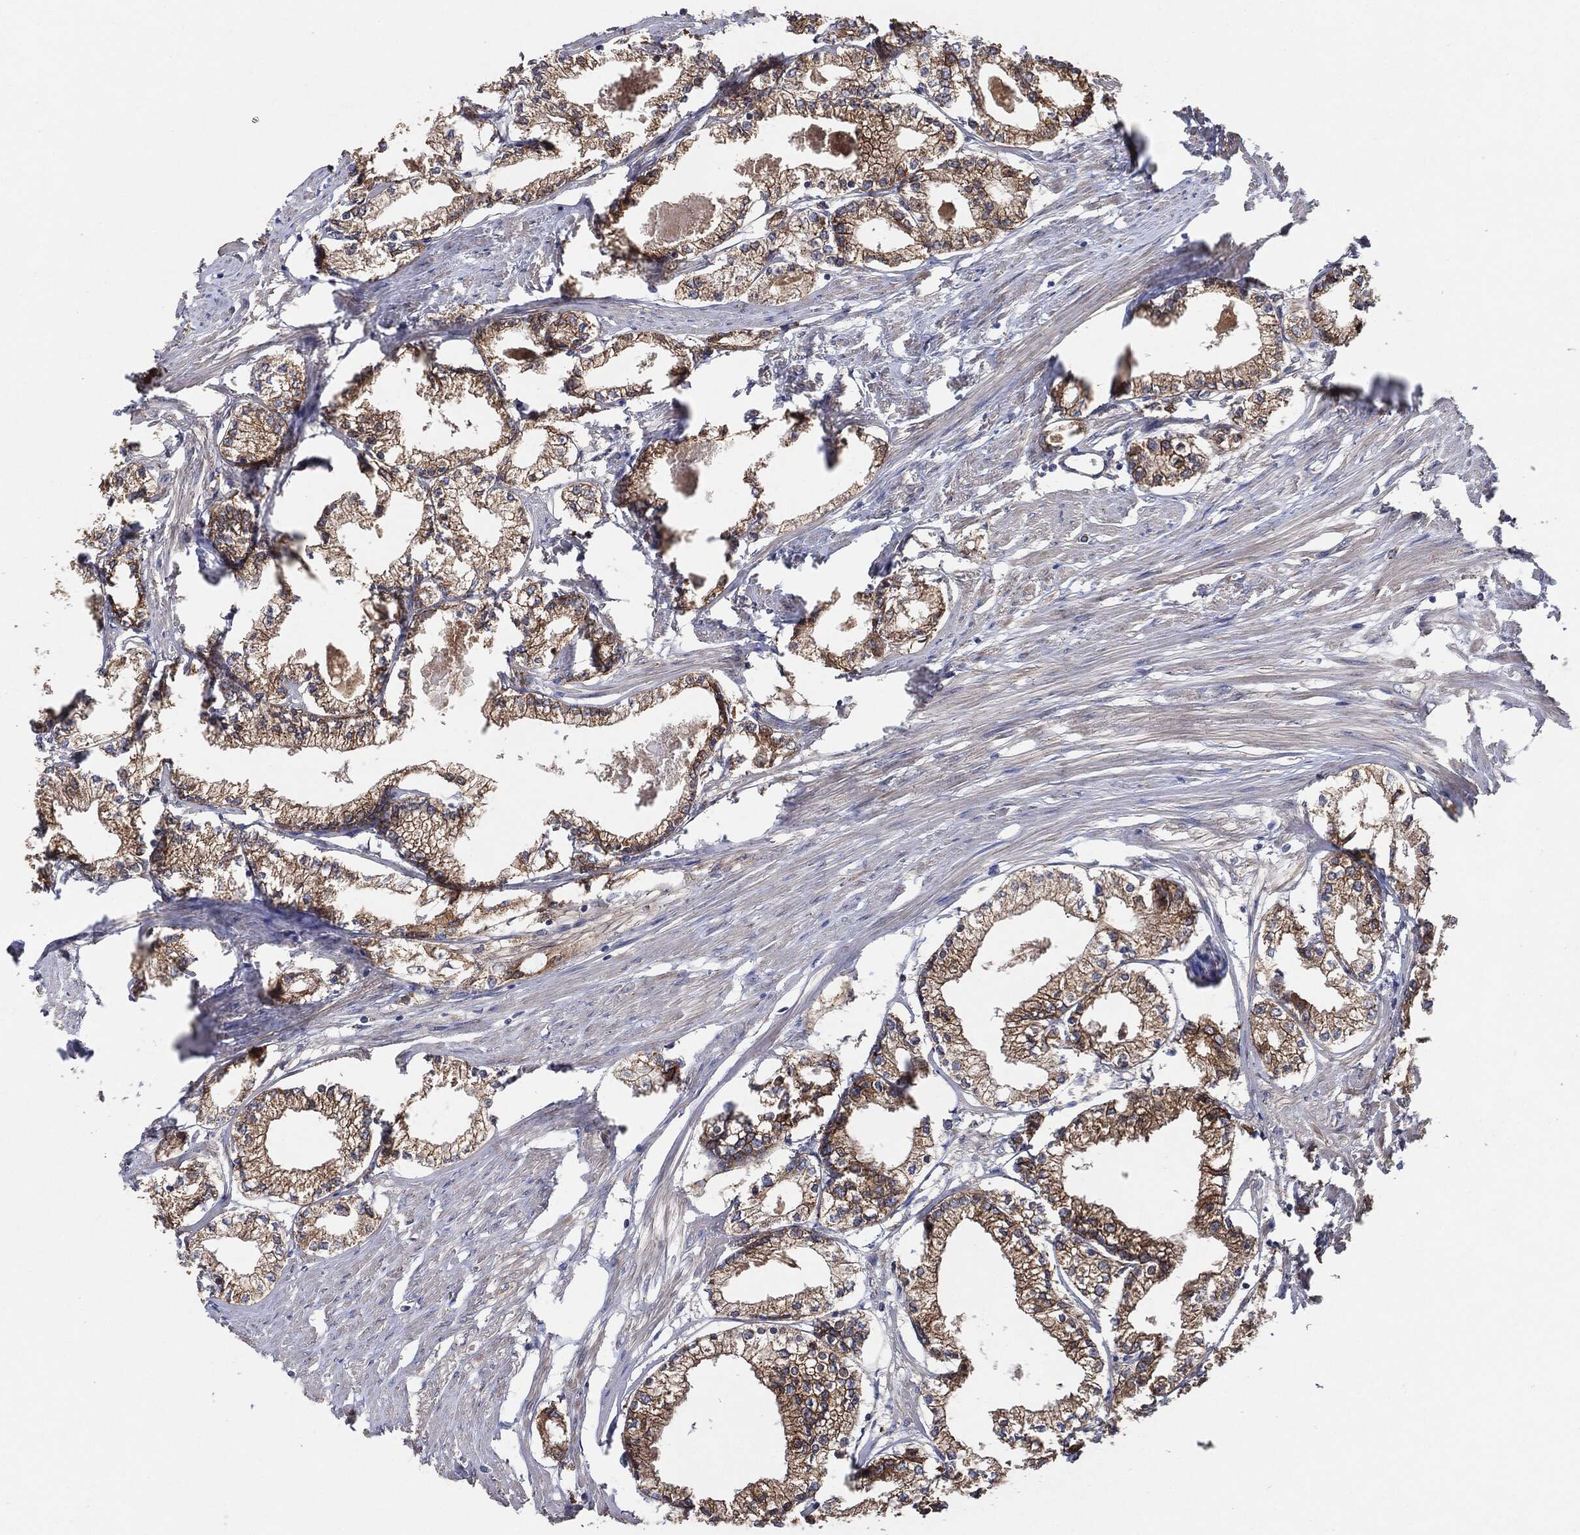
{"staining": {"intensity": "moderate", "quantity": "25%-75%", "location": "cytoplasmic/membranous"}, "tissue": "prostate cancer", "cell_type": "Tumor cells", "image_type": "cancer", "snomed": [{"axis": "morphology", "description": "Adenocarcinoma, NOS"}, {"axis": "topography", "description": "Prostate"}], "caption": "About 25%-75% of tumor cells in prostate cancer (adenocarcinoma) display moderate cytoplasmic/membranous protein staining as visualized by brown immunohistochemical staining.", "gene": "CTNNA1", "patient": {"sex": "male", "age": 56}}